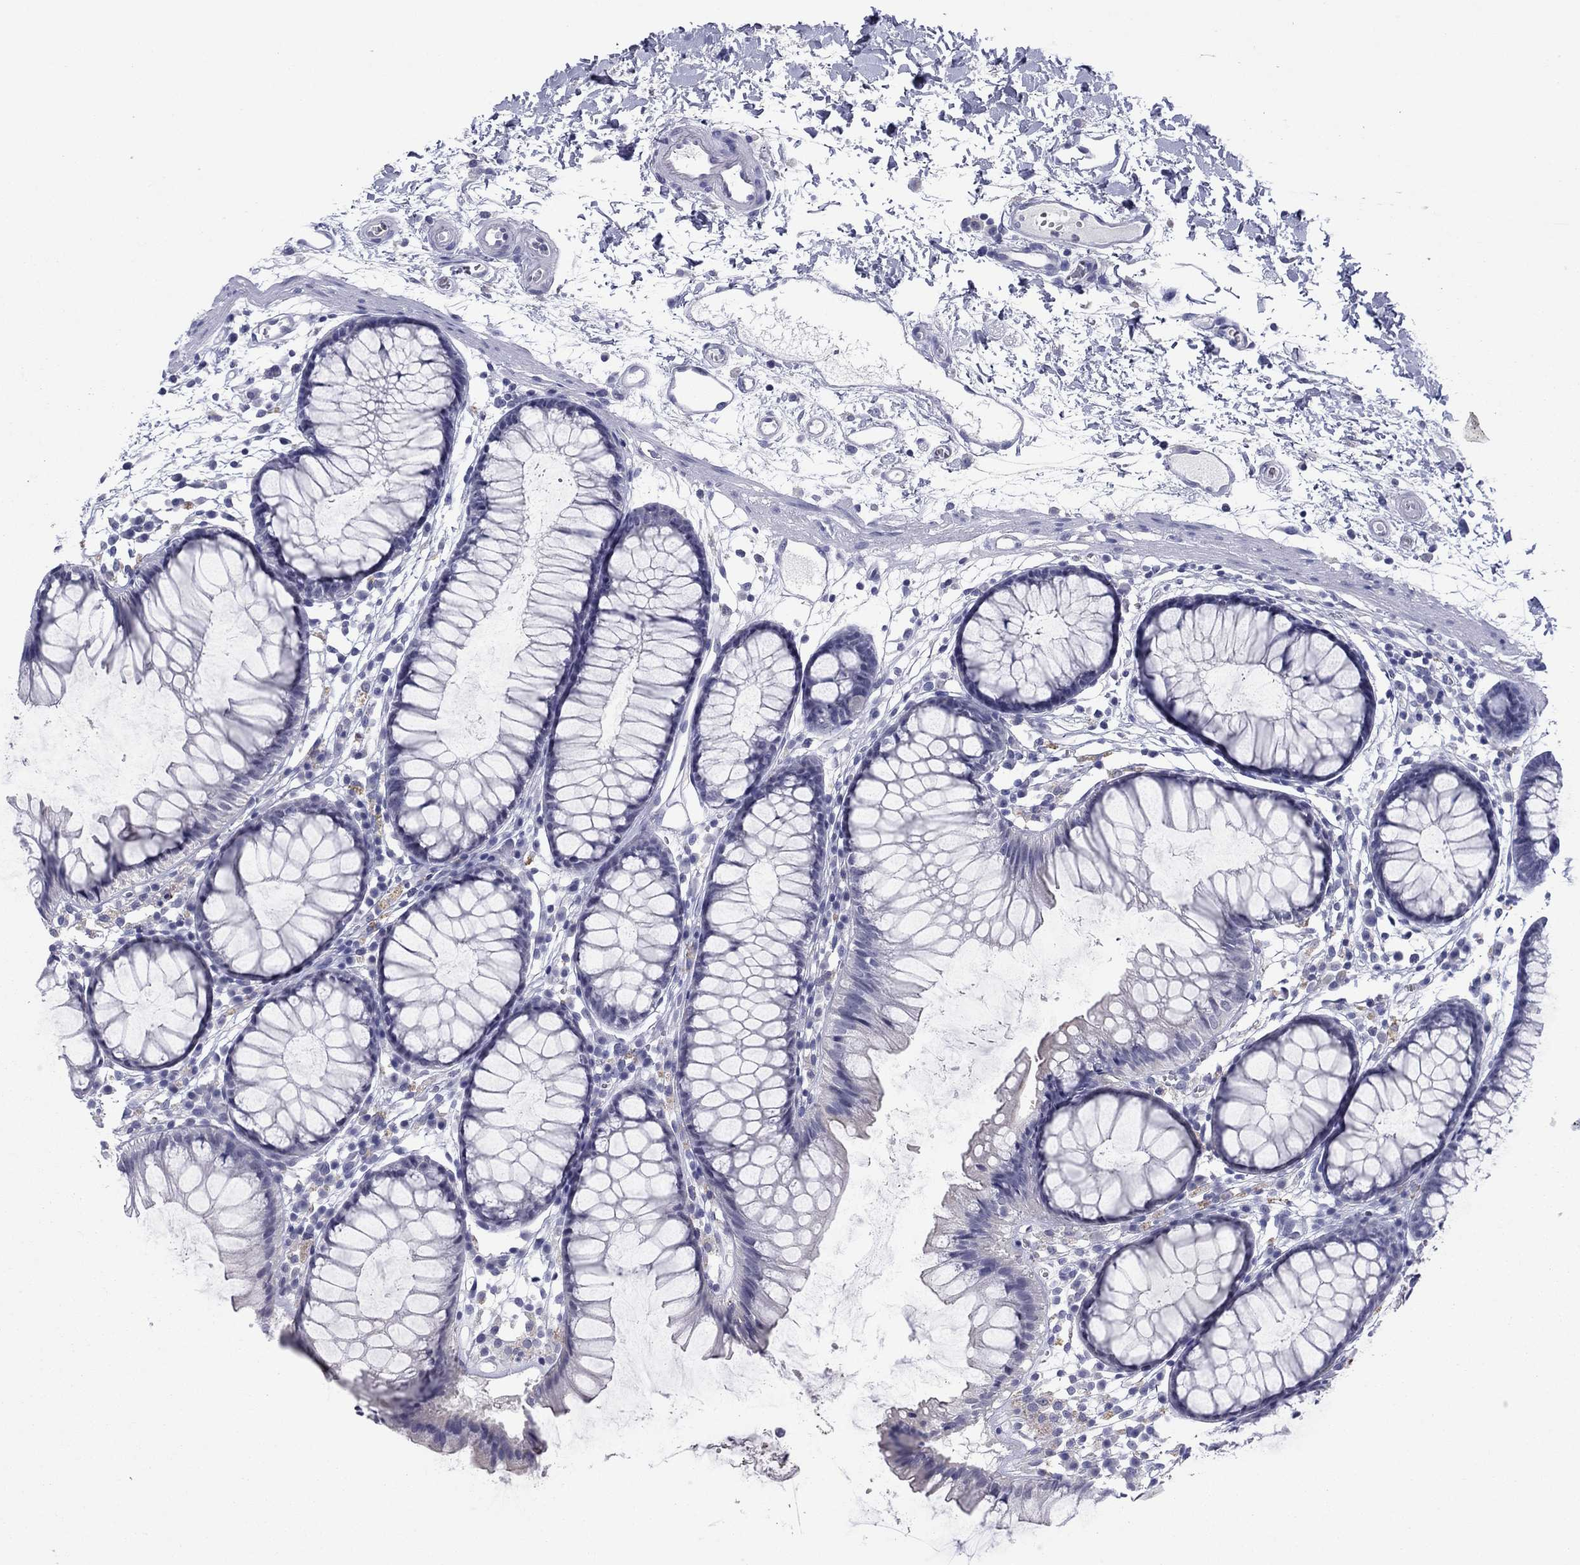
{"staining": {"intensity": "negative", "quantity": "none", "location": "none"}, "tissue": "colon", "cell_type": "Endothelial cells", "image_type": "normal", "snomed": [{"axis": "morphology", "description": "Normal tissue, NOS"}, {"axis": "morphology", "description": "Adenocarcinoma, NOS"}, {"axis": "topography", "description": "Colon"}], "caption": "Immunohistochemistry (IHC) micrograph of normal colon: colon stained with DAB exhibits no significant protein expression in endothelial cells. Brightfield microscopy of IHC stained with DAB (3,3'-diaminobenzidine) (brown) and hematoxylin (blue), captured at high magnification.", "gene": "TCFL5", "patient": {"sex": "male", "age": 65}}